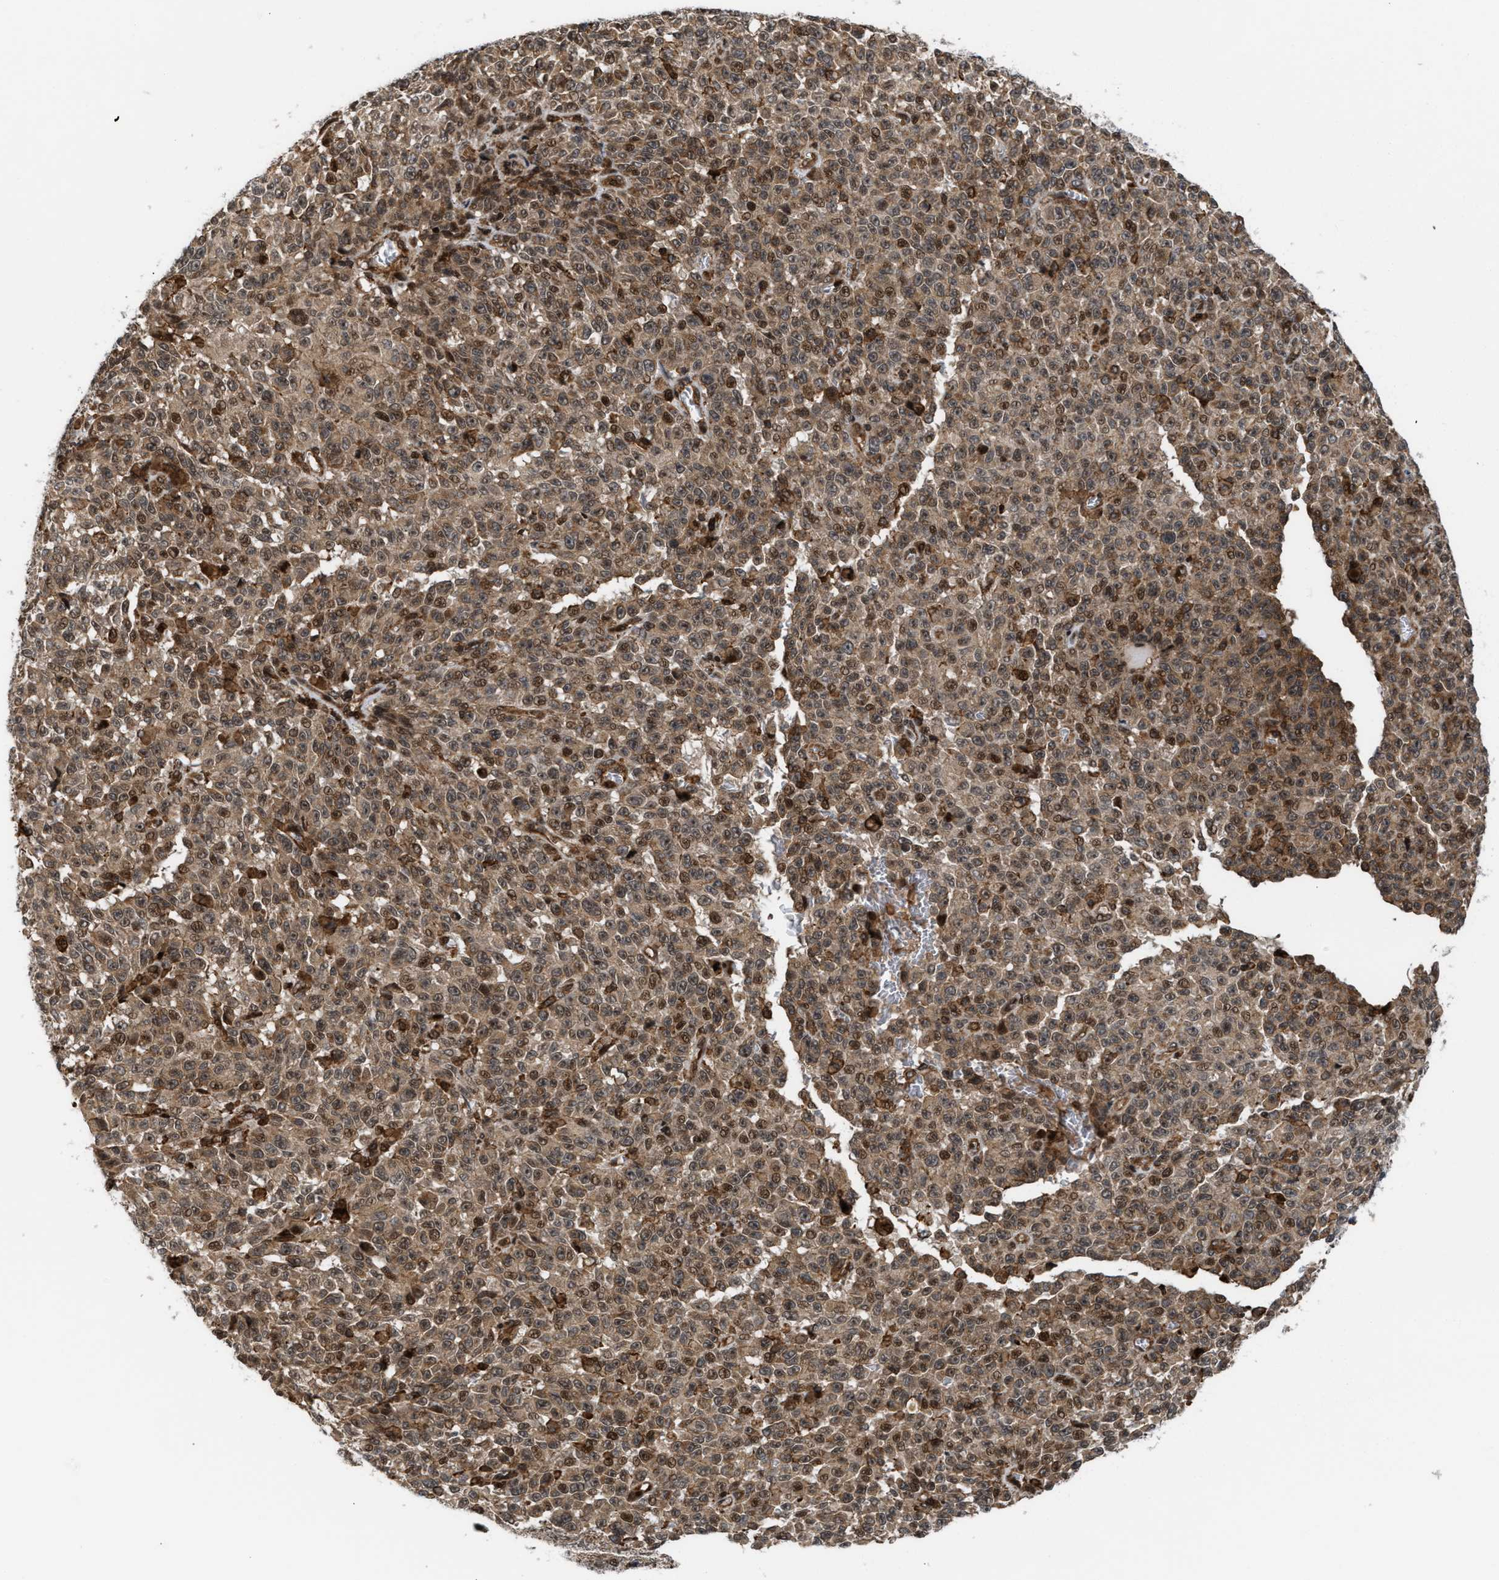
{"staining": {"intensity": "moderate", "quantity": ">75%", "location": "cytoplasmic/membranous,nuclear"}, "tissue": "melanoma", "cell_type": "Tumor cells", "image_type": "cancer", "snomed": [{"axis": "morphology", "description": "Malignant melanoma, NOS"}, {"axis": "topography", "description": "Skin"}], "caption": "Immunohistochemistry (DAB) staining of melanoma displays moderate cytoplasmic/membranous and nuclear protein expression in about >75% of tumor cells. (DAB = brown stain, brightfield microscopy at high magnification).", "gene": "STAU2", "patient": {"sex": "female", "age": 82}}